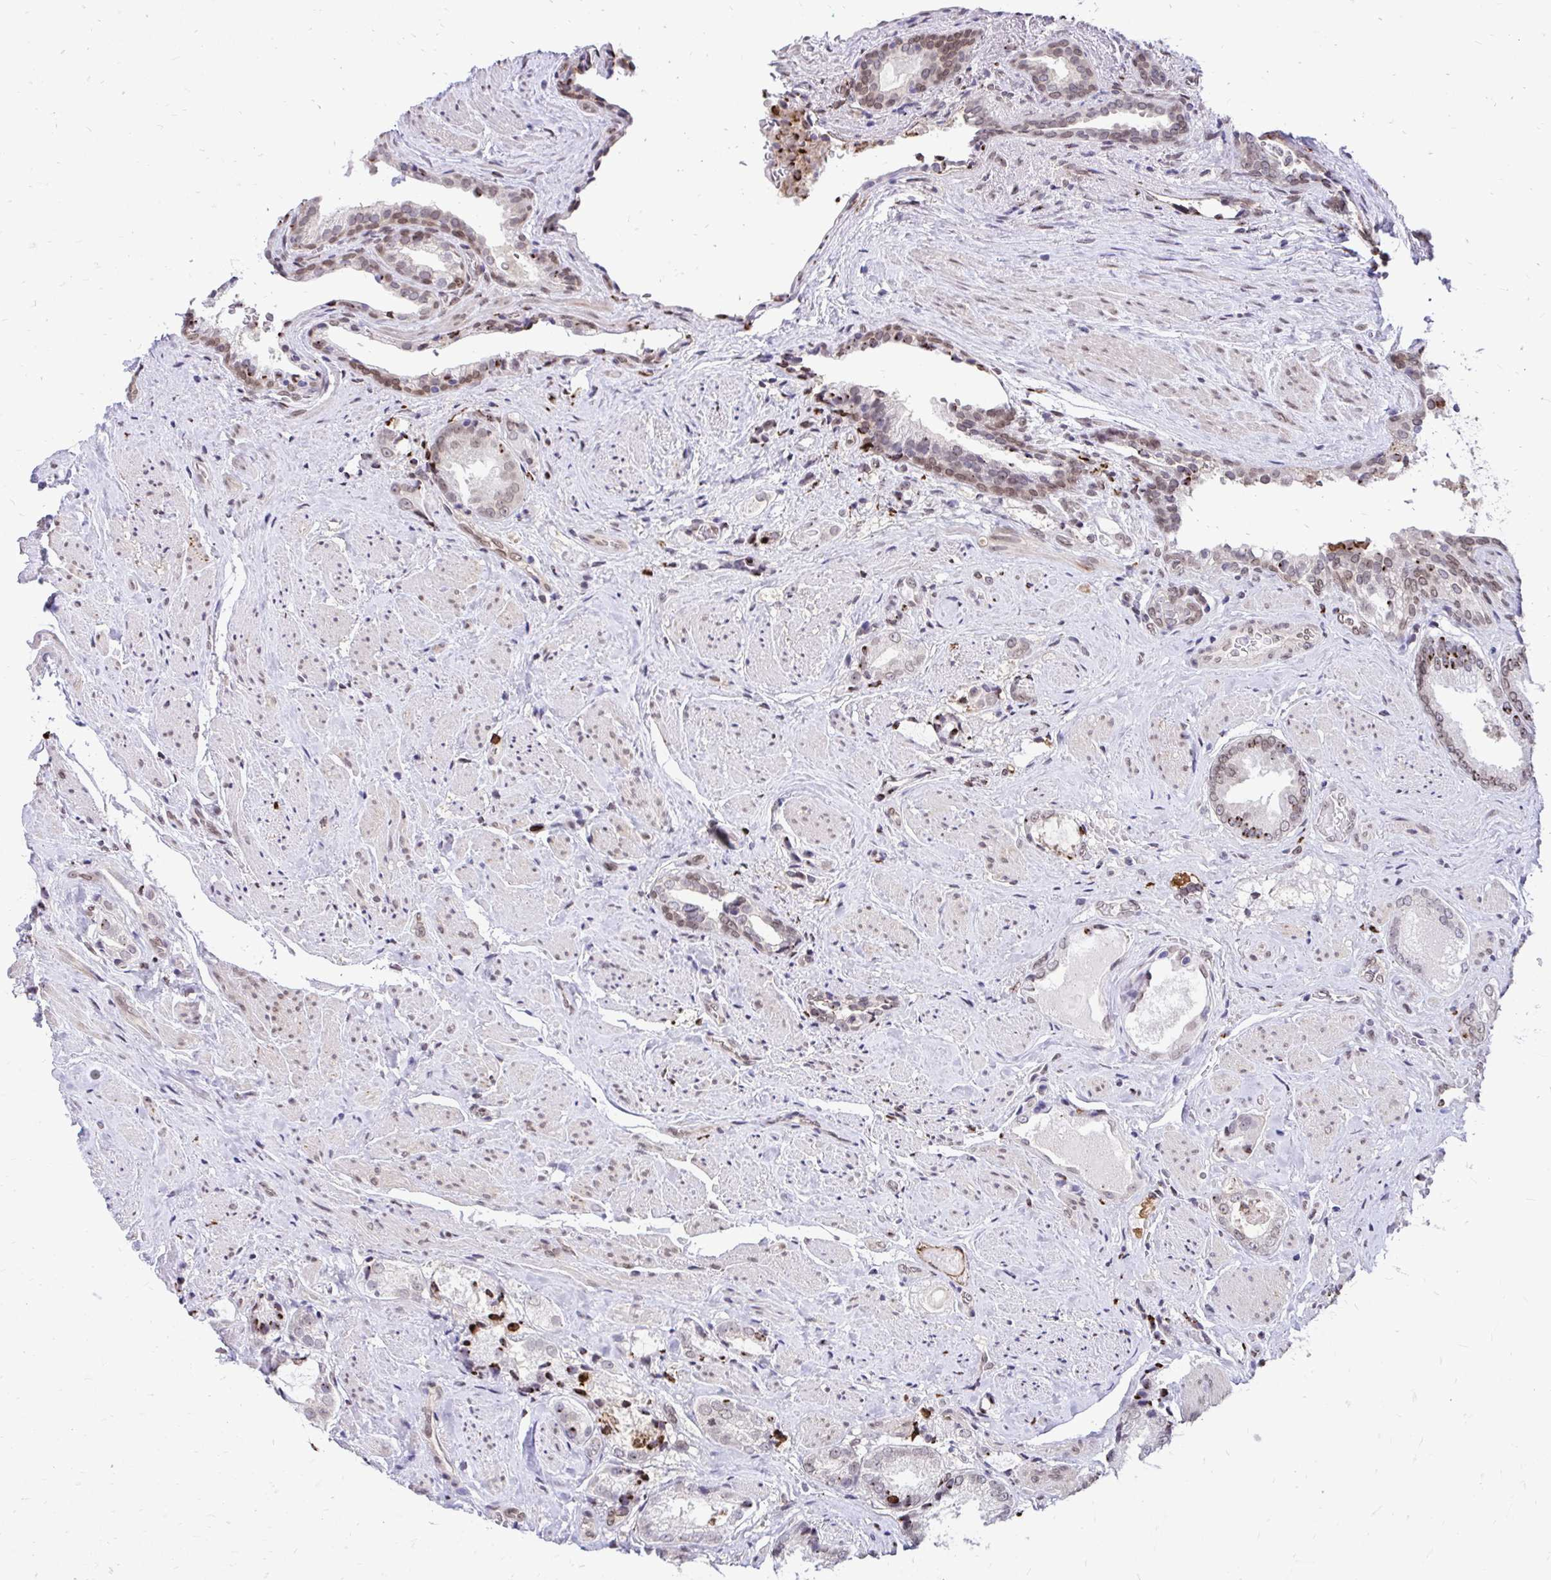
{"staining": {"intensity": "weak", "quantity": "25%-75%", "location": "cytoplasmic/membranous,nuclear"}, "tissue": "prostate cancer", "cell_type": "Tumor cells", "image_type": "cancer", "snomed": [{"axis": "morphology", "description": "Adenocarcinoma, High grade"}, {"axis": "topography", "description": "Prostate"}], "caption": "Immunohistochemical staining of prostate cancer displays weak cytoplasmic/membranous and nuclear protein staining in about 25%-75% of tumor cells.", "gene": "BANF1", "patient": {"sex": "male", "age": 65}}